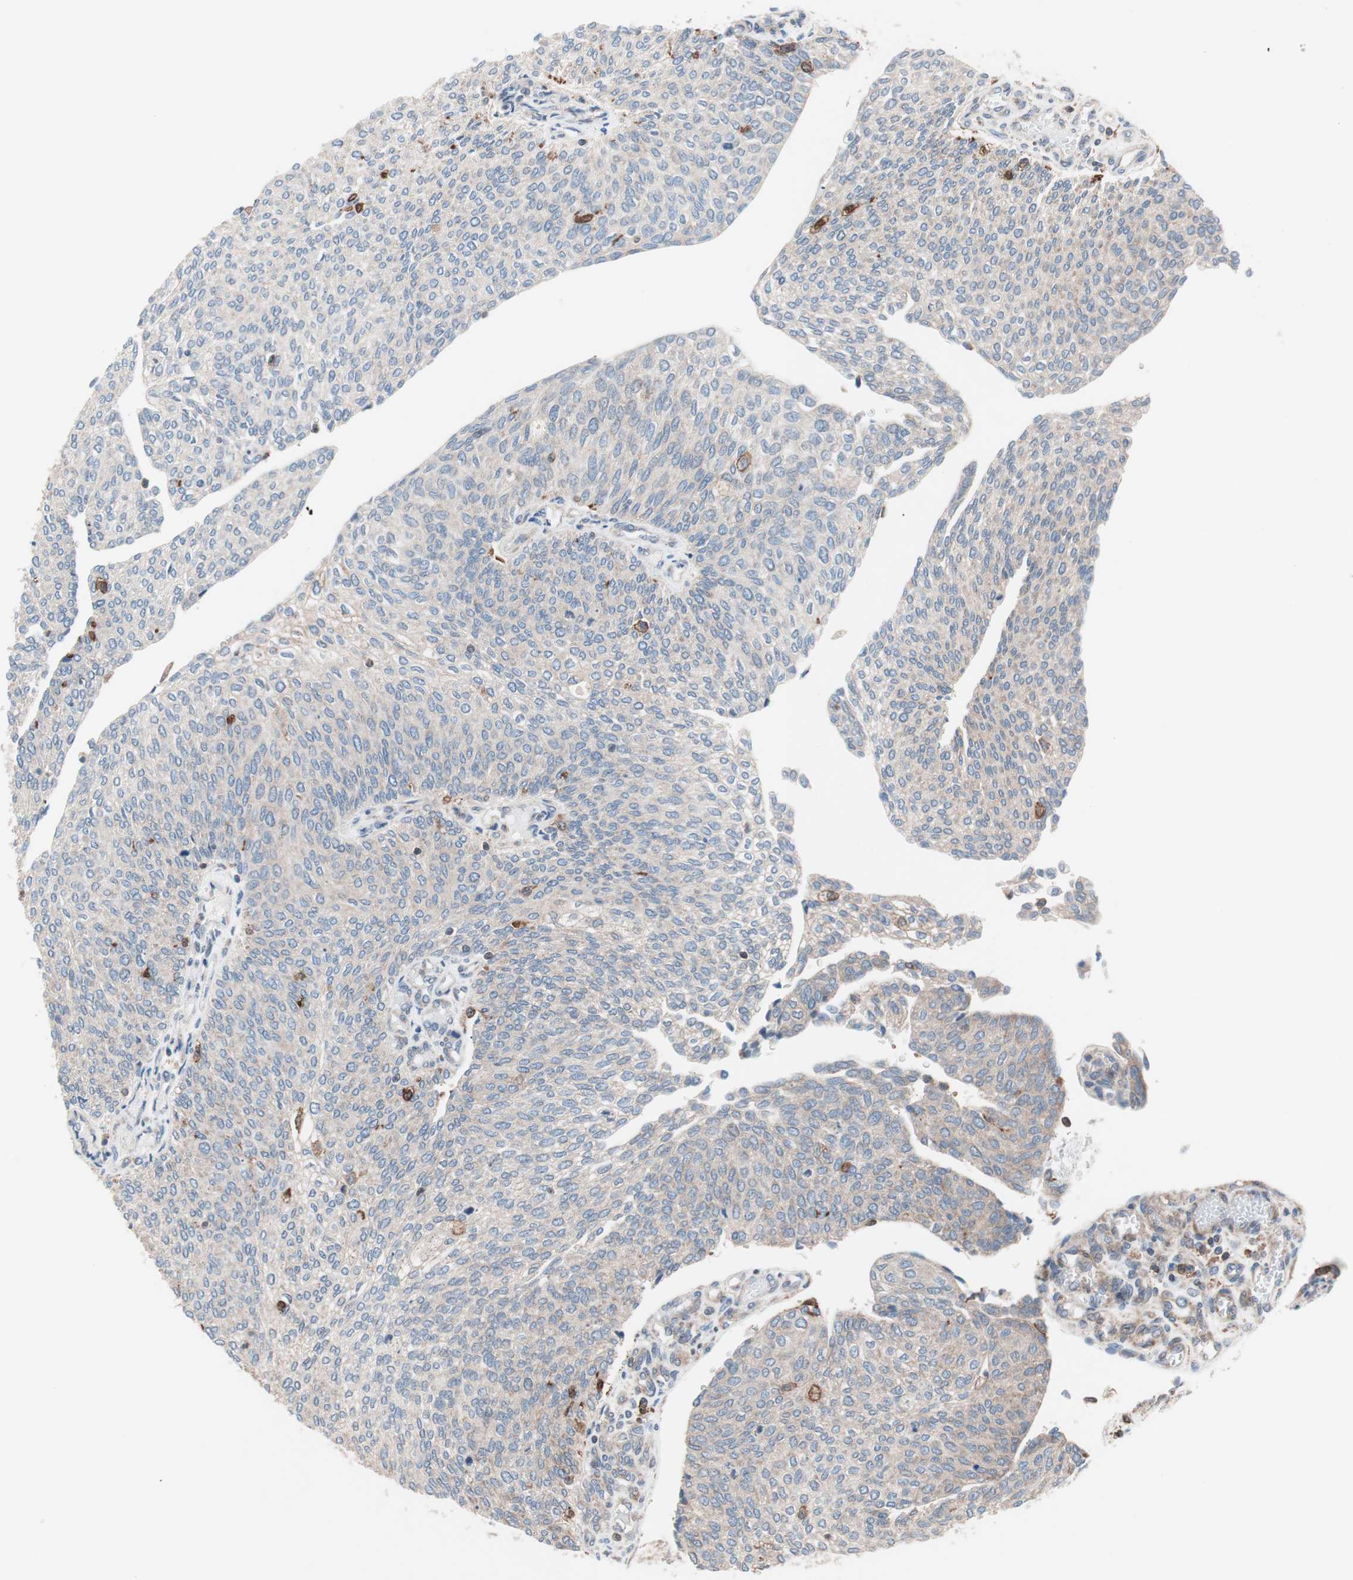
{"staining": {"intensity": "moderate", "quantity": ">75%", "location": "cytoplasmic/membranous"}, "tissue": "urothelial cancer", "cell_type": "Tumor cells", "image_type": "cancer", "snomed": [{"axis": "morphology", "description": "Urothelial carcinoma, Low grade"}, {"axis": "topography", "description": "Urinary bladder"}], "caption": "Protein staining of urothelial cancer tissue demonstrates moderate cytoplasmic/membranous positivity in approximately >75% of tumor cells.", "gene": "PIK3R1", "patient": {"sex": "female", "age": 79}}